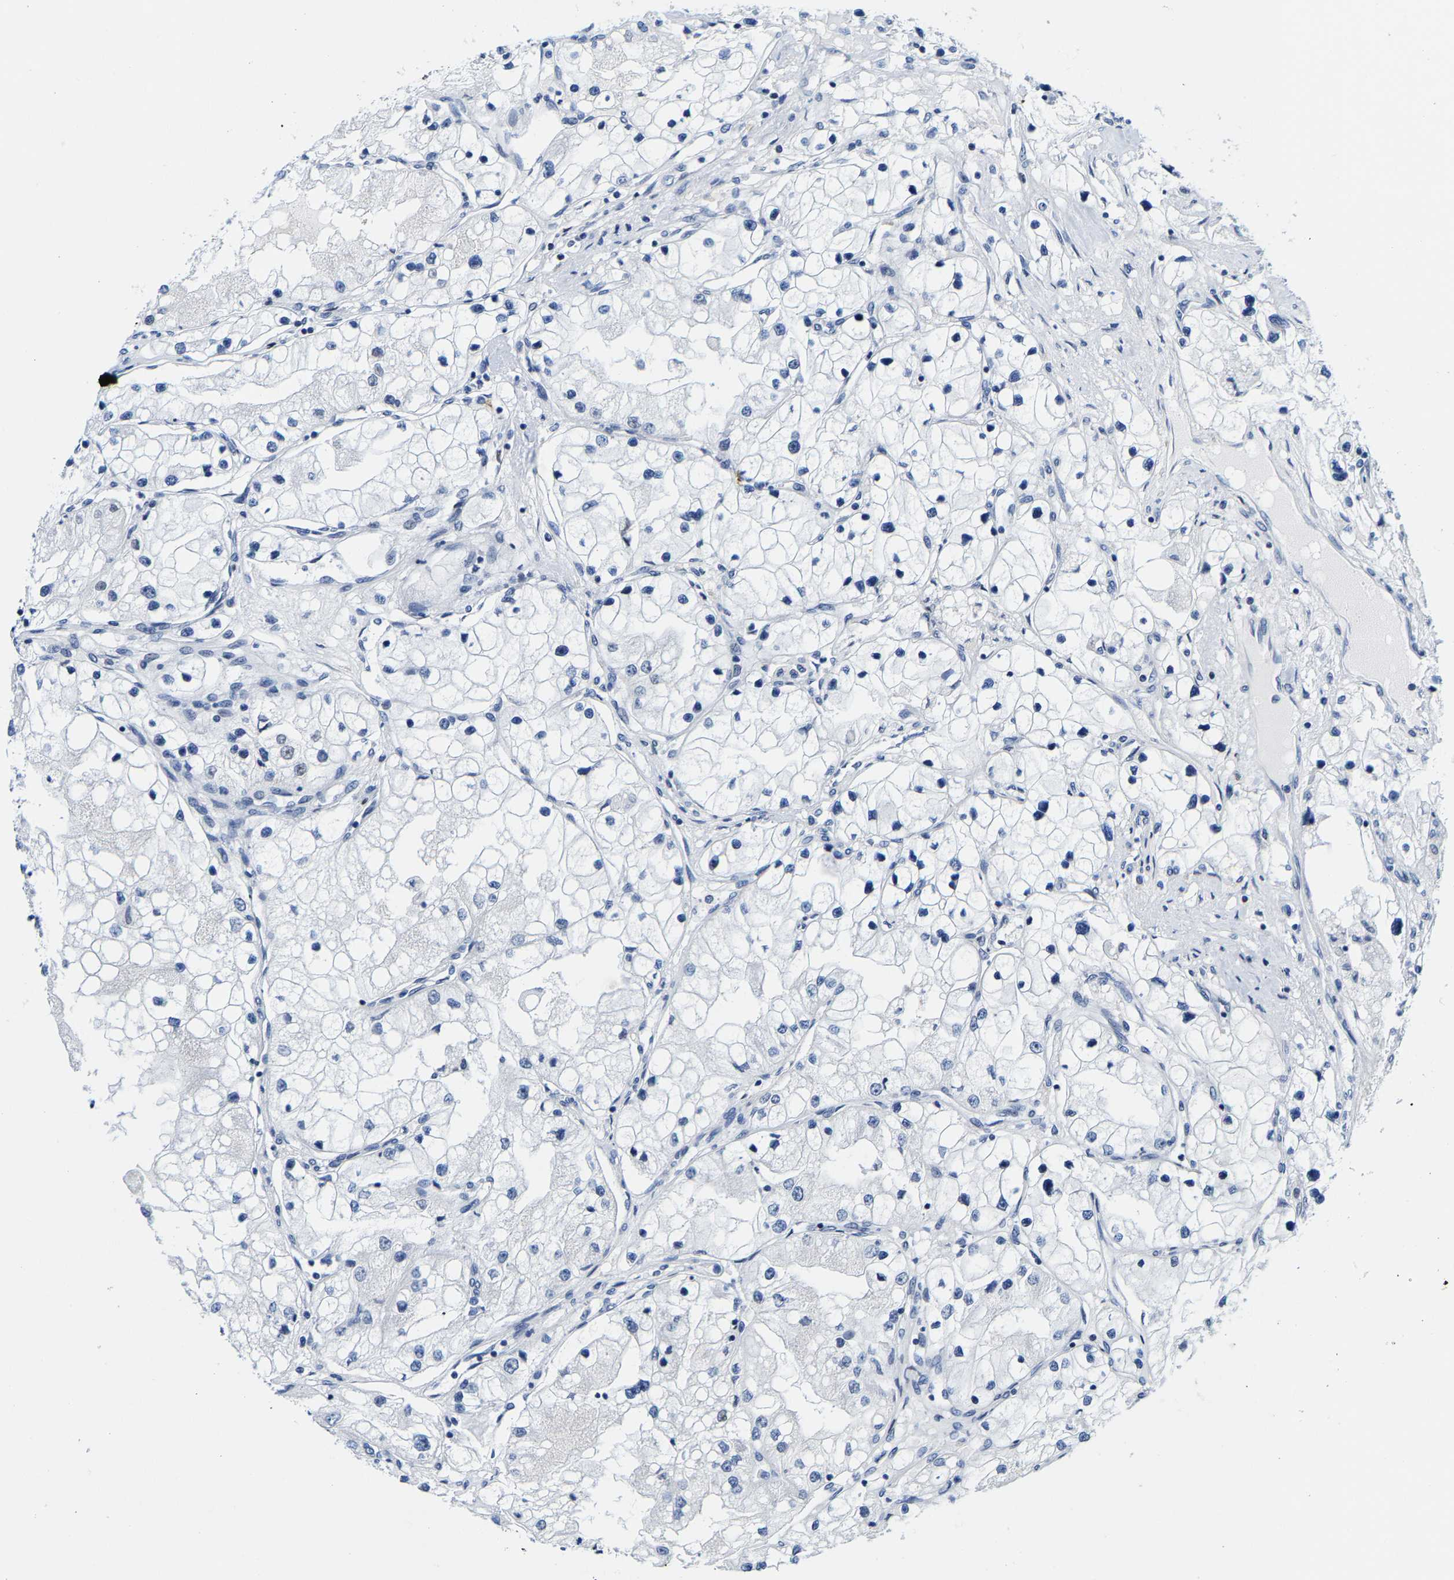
{"staining": {"intensity": "negative", "quantity": "none", "location": "none"}, "tissue": "renal cancer", "cell_type": "Tumor cells", "image_type": "cancer", "snomed": [{"axis": "morphology", "description": "Adenocarcinoma, NOS"}, {"axis": "topography", "description": "Kidney"}], "caption": "An immunohistochemistry micrograph of renal cancer is shown. There is no staining in tumor cells of renal cancer.", "gene": "SETD1B", "patient": {"sex": "male", "age": 68}}